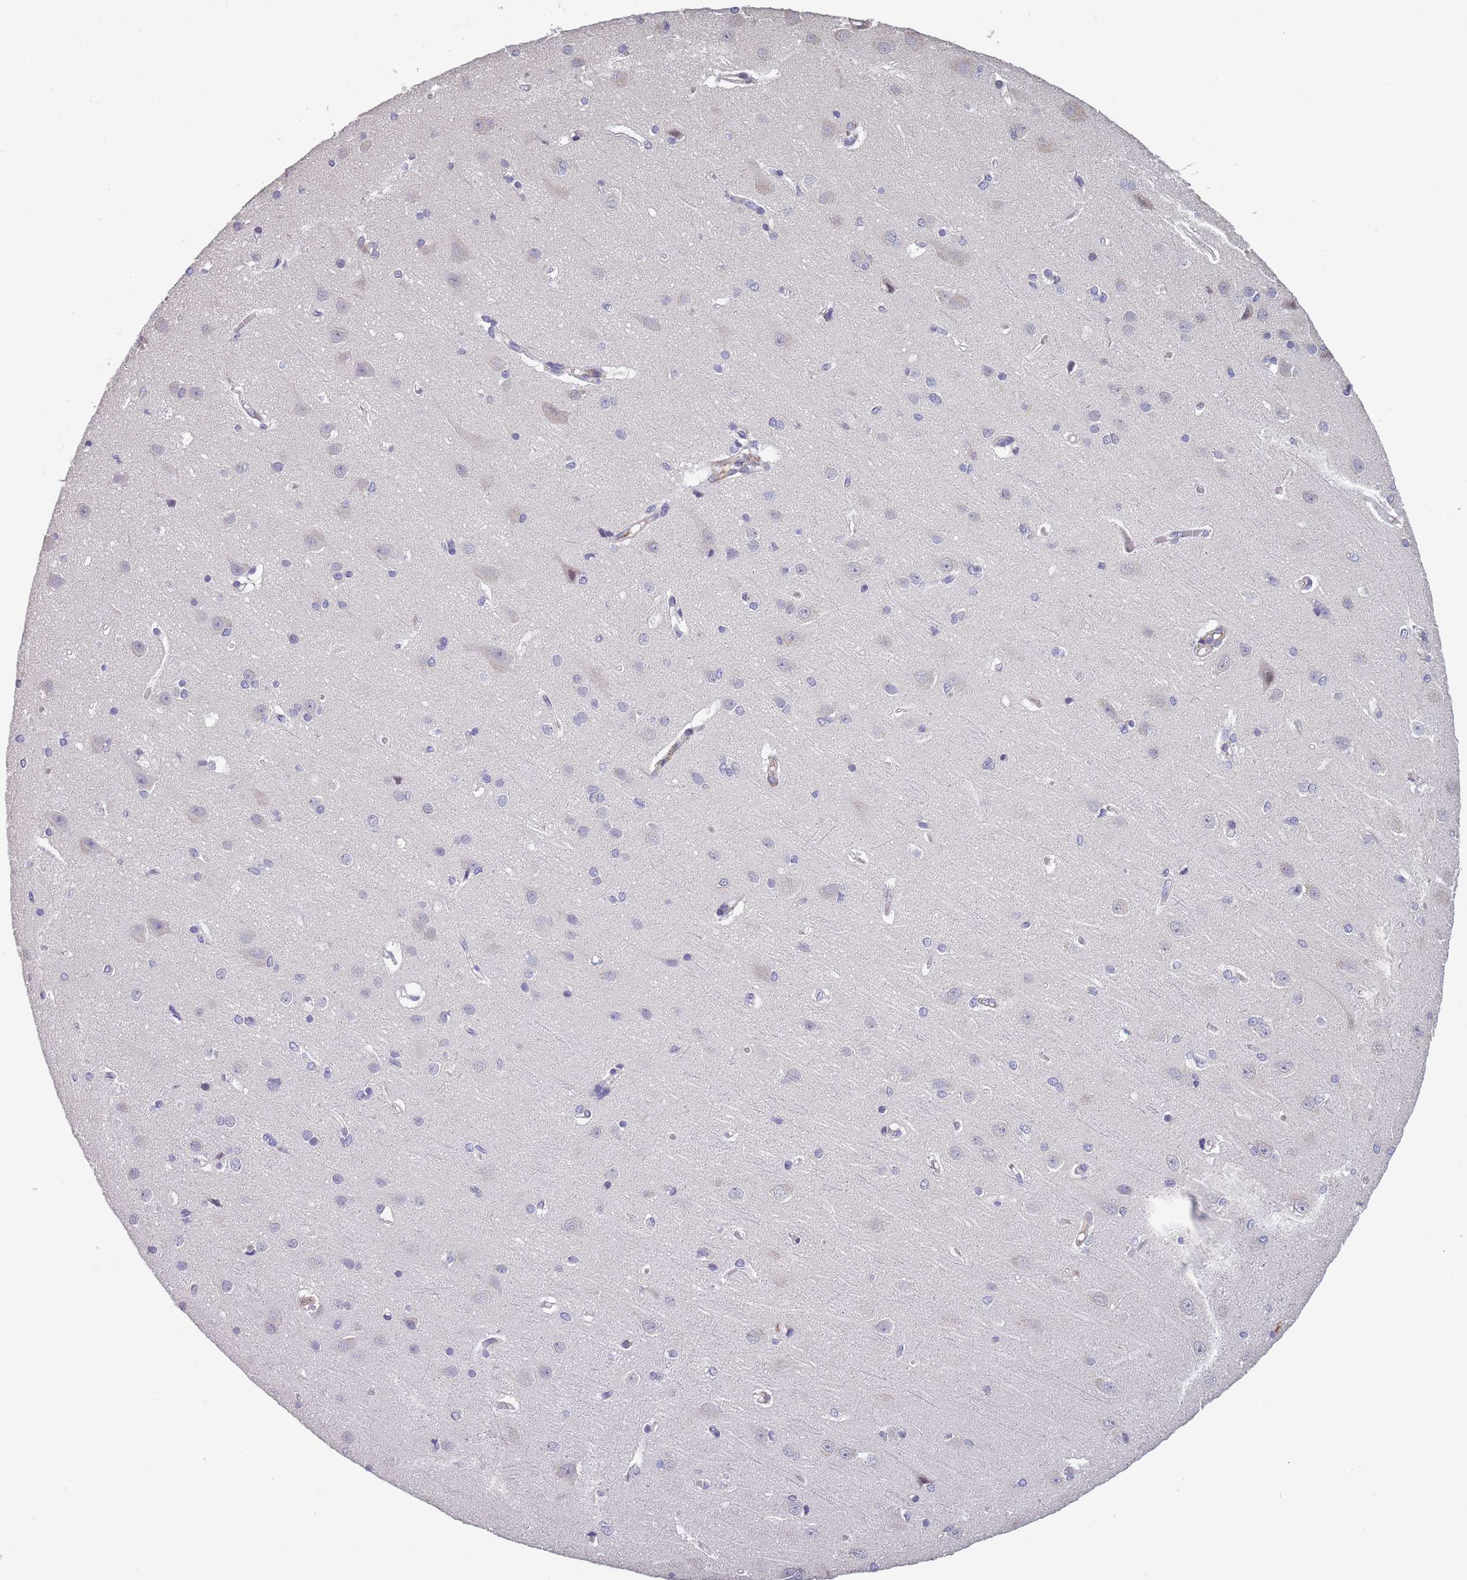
{"staining": {"intensity": "negative", "quantity": "none", "location": "none"}, "tissue": "cerebral cortex", "cell_type": "Endothelial cells", "image_type": "normal", "snomed": [{"axis": "morphology", "description": "Normal tissue, NOS"}, {"axis": "topography", "description": "Cerebral cortex"}], "caption": "Immunohistochemistry histopathology image of normal cerebral cortex stained for a protein (brown), which shows no positivity in endothelial cells.", "gene": "TOMM40L", "patient": {"sex": "male", "age": 37}}